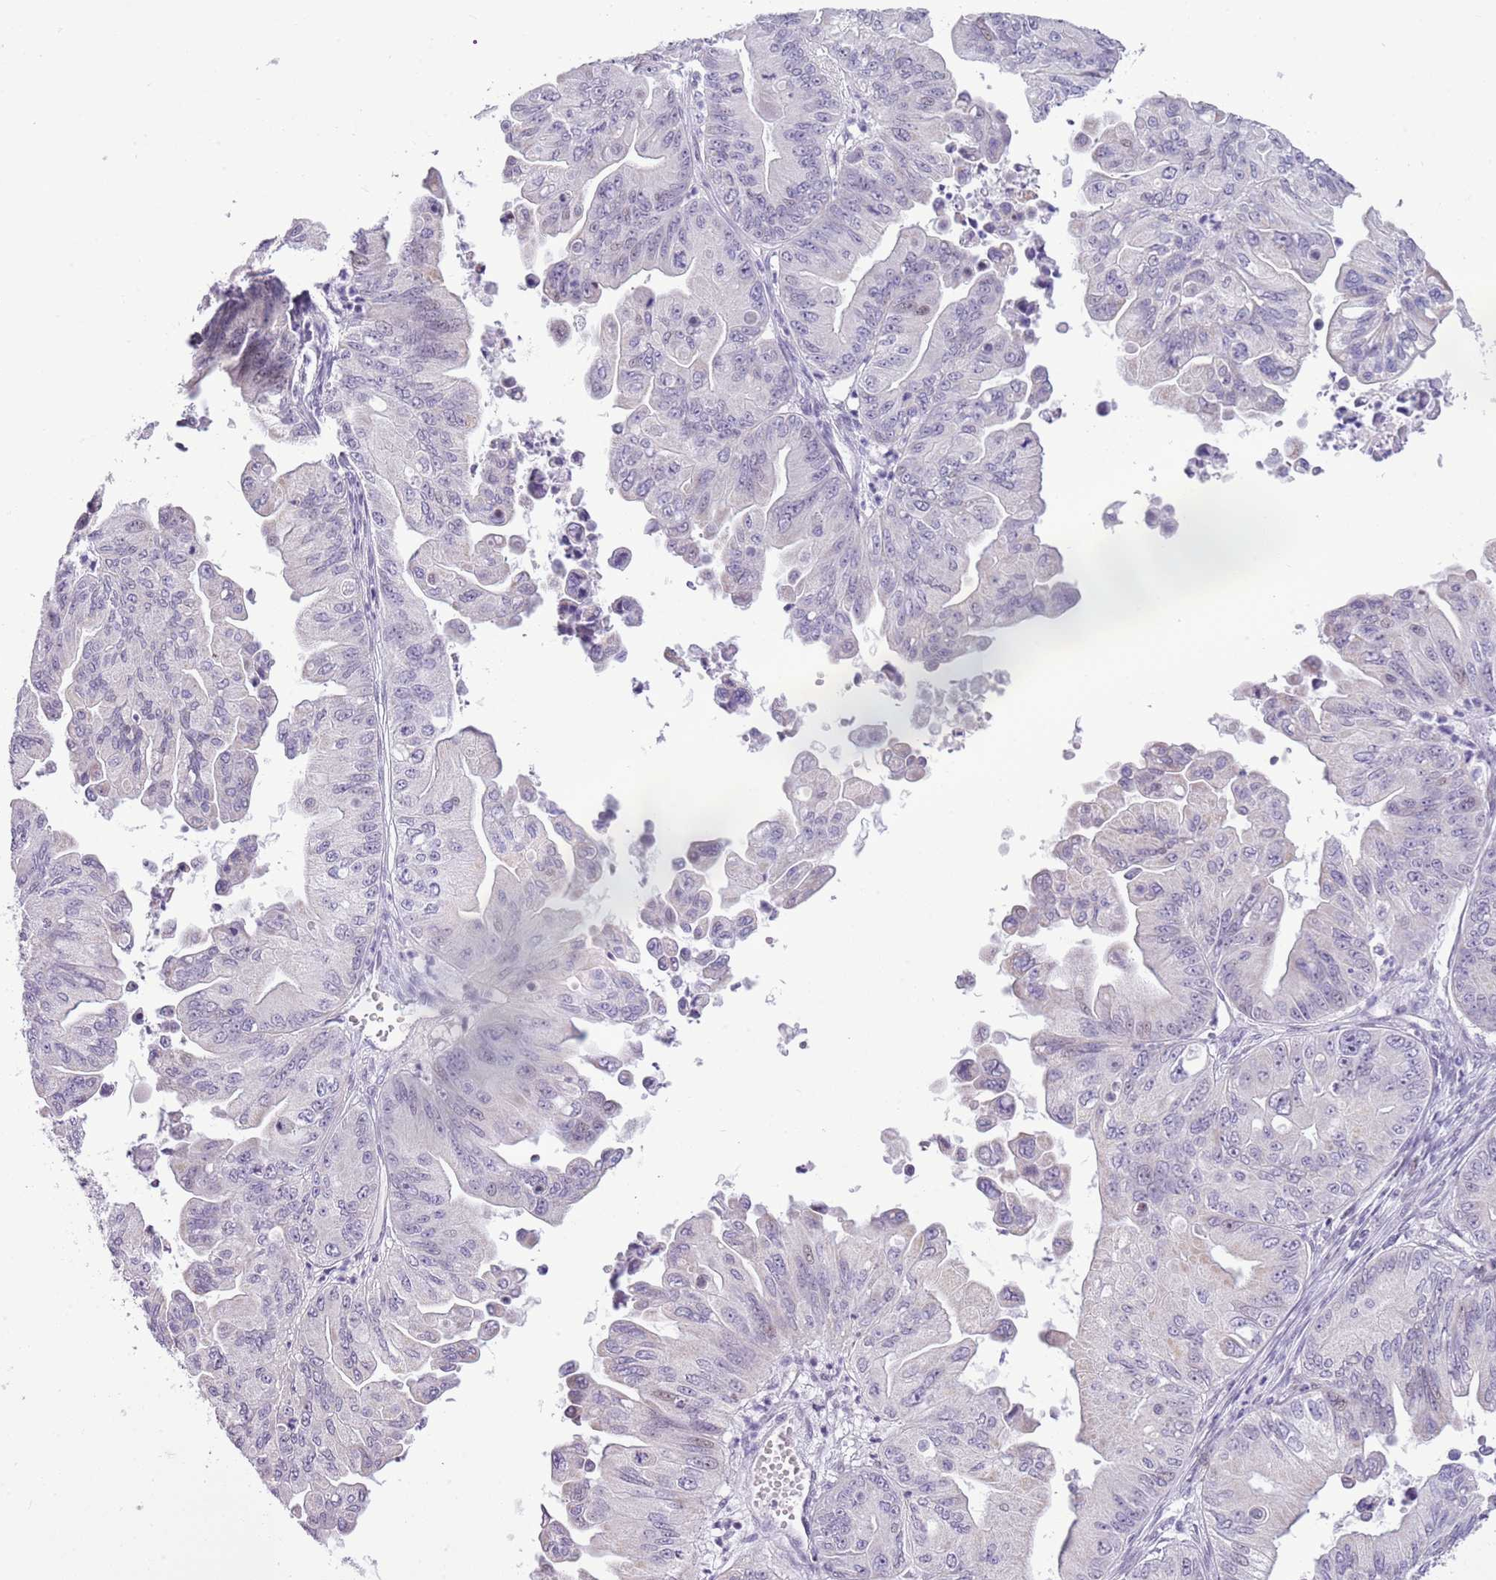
{"staining": {"intensity": "negative", "quantity": "none", "location": "none"}, "tissue": "ovarian cancer", "cell_type": "Tumor cells", "image_type": "cancer", "snomed": [{"axis": "morphology", "description": "Cystadenocarcinoma, mucinous, NOS"}, {"axis": "topography", "description": "Ovary"}], "caption": "Immunohistochemistry histopathology image of mucinous cystadenocarcinoma (ovarian) stained for a protein (brown), which shows no positivity in tumor cells. The staining was performed using DAB to visualize the protein expression in brown, while the nuclei were stained in blue with hematoxylin (Magnification: 20x).", "gene": "RPL3L", "patient": {"sex": "female", "age": 71}}